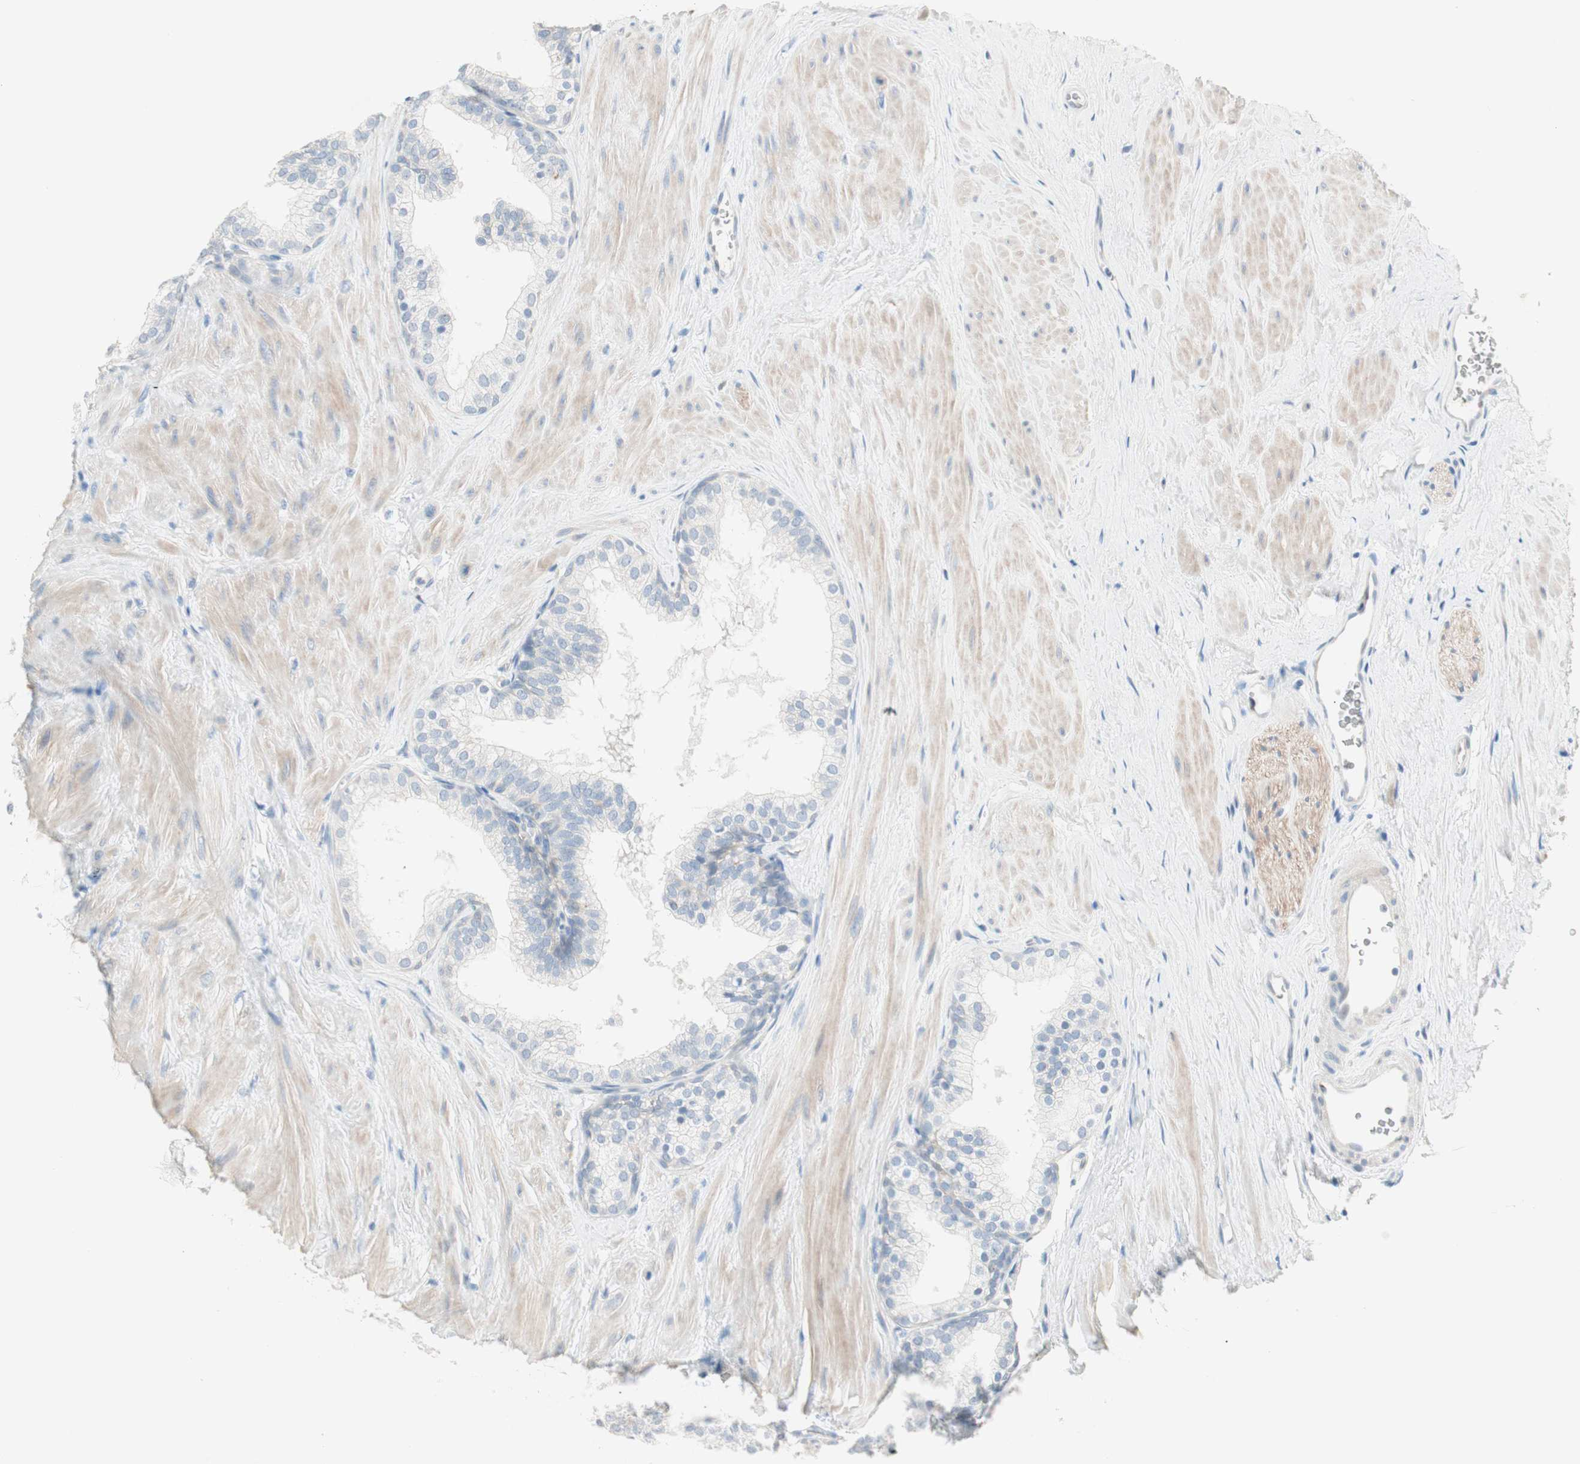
{"staining": {"intensity": "negative", "quantity": "none", "location": "none"}, "tissue": "prostate", "cell_type": "Glandular cells", "image_type": "normal", "snomed": [{"axis": "morphology", "description": "Normal tissue, NOS"}, {"axis": "topography", "description": "Prostate"}], "caption": "High magnification brightfield microscopy of normal prostate stained with DAB (brown) and counterstained with hematoxylin (blue): glandular cells show no significant expression.", "gene": "SULT1C2", "patient": {"sex": "male", "age": 60}}